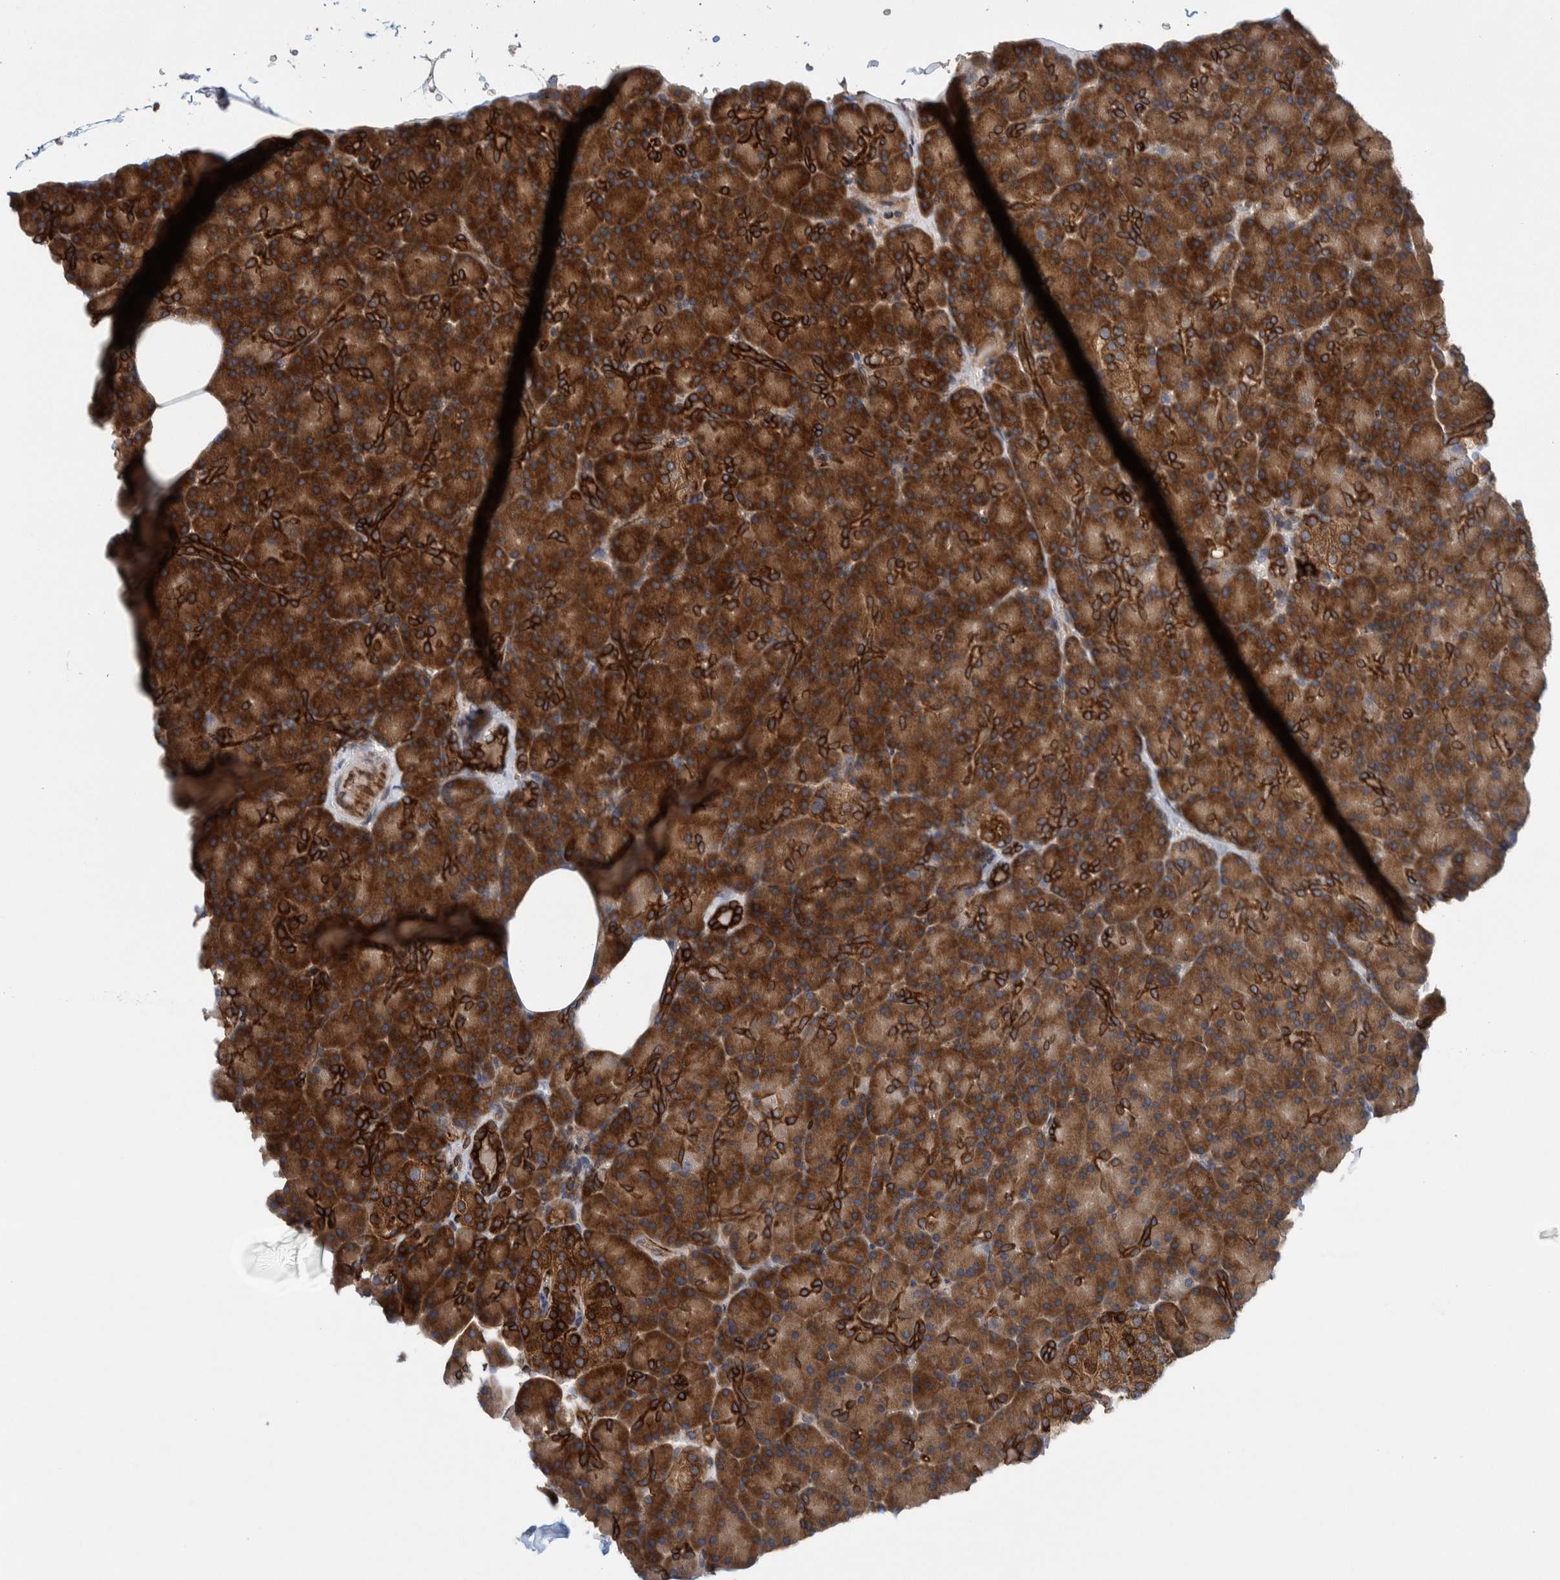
{"staining": {"intensity": "strong", "quantity": ">75%", "location": "cytoplasmic/membranous"}, "tissue": "pancreas", "cell_type": "Exocrine glandular cells", "image_type": "normal", "snomed": [{"axis": "morphology", "description": "Normal tissue, NOS"}, {"axis": "topography", "description": "Pancreas"}], "caption": "Pancreas stained for a protein exhibits strong cytoplasmic/membranous positivity in exocrine glandular cells. (IHC, brightfield microscopy, high magnification).", "gene": "THEM6", "patient": {"sex": "female", "age": 43}}